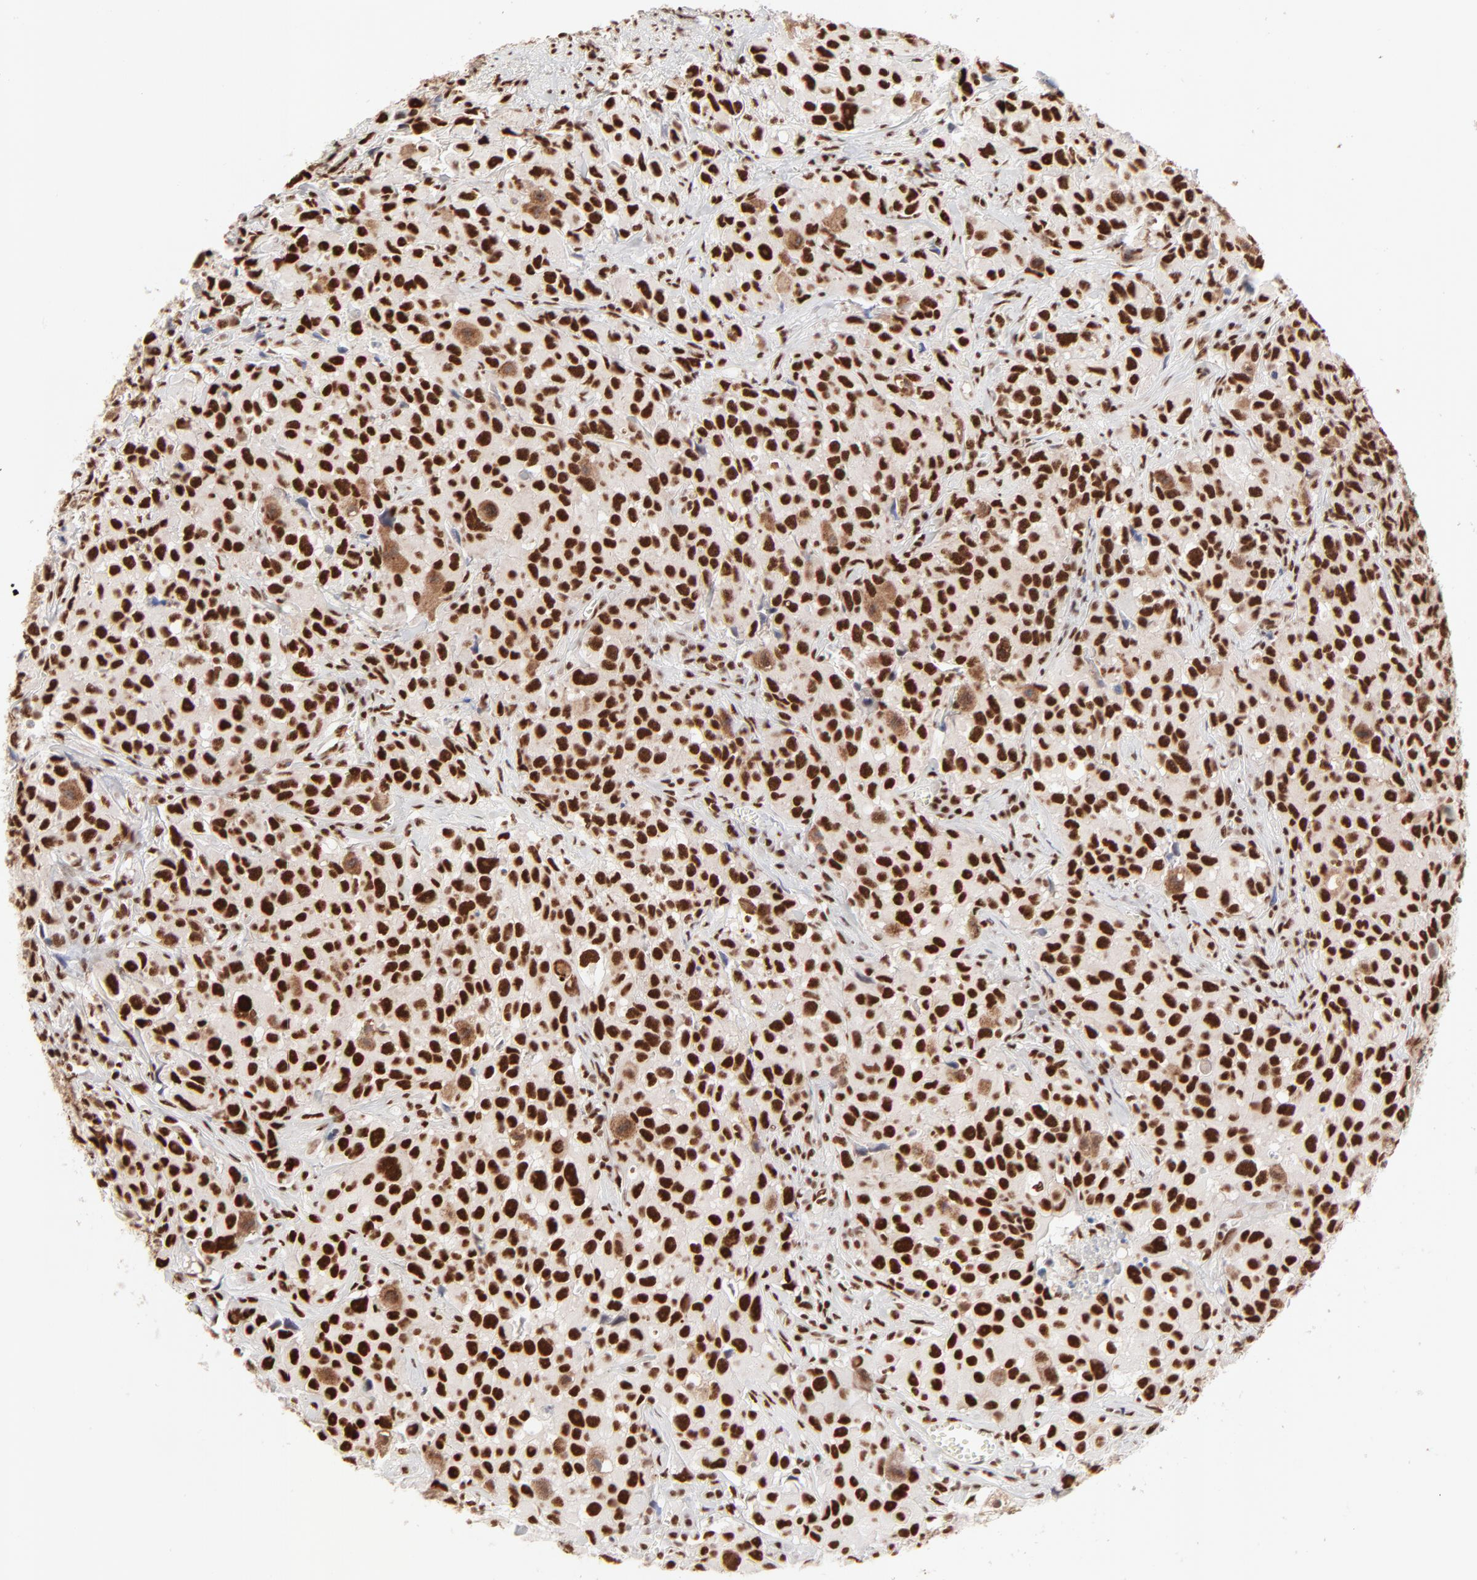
{"staining": {"intensity": "strong", "quantity": ">75%", "location": "nuclear"}, "tissue": "urothelial cancer", "cell_type": "Tumor cells", "image_type": "cancer", "snomed": [{"axis": "morphology", "description": "Urothelial carcinoma, High grade"}, {"axis": "topography", "description": "Urinary bladder"}], "caption": "Protein staining of urothelial cancer tissue exhibits strong nuclear expression in about >75% of tumor cells.", "gene": "TARDBP", "patient": {"sex": "female", "age": 75}}